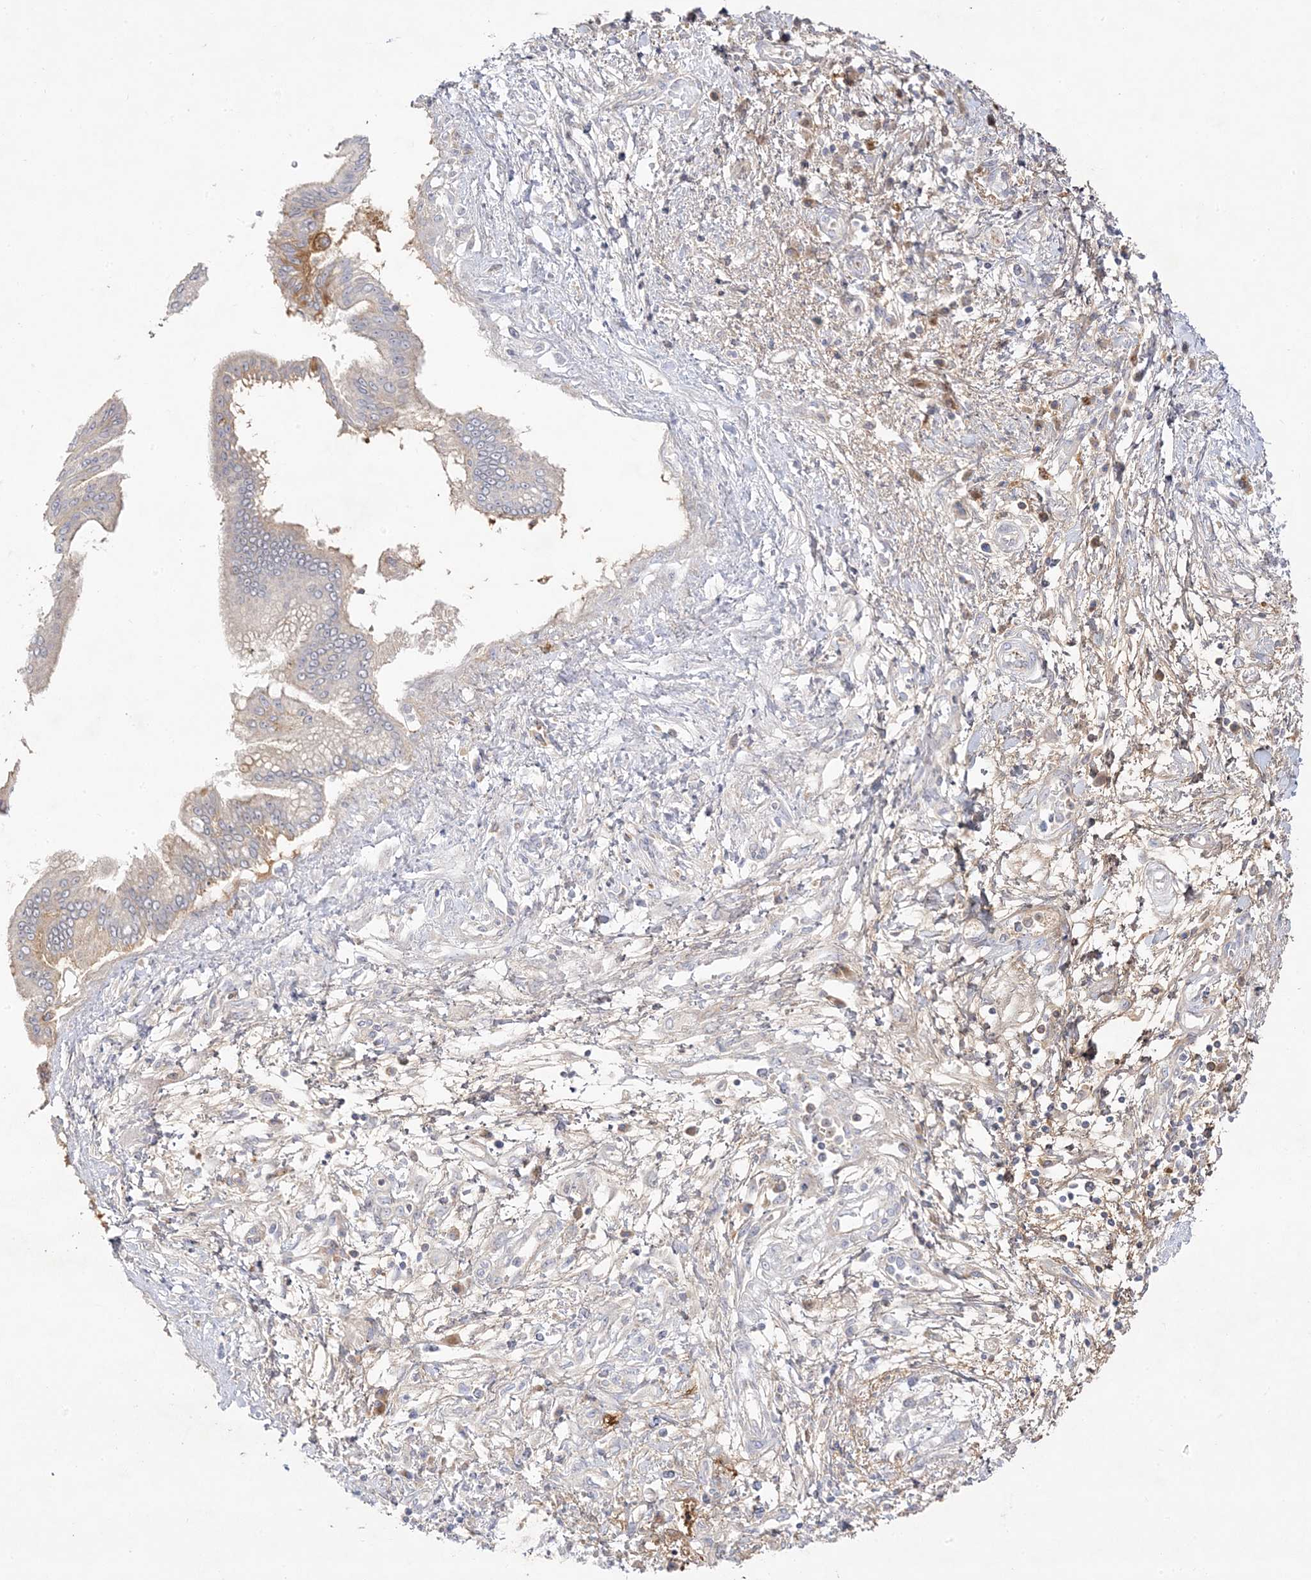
{"staining": {"intensity": "moderate", "quantity": "<25%", "location": "cytoplasmic/membranous"}, "tissue": "pancreatic cancer", "cell_type": "Tumor cells", "image_type": "cancer", "snomed": [{"axis": "morphology", "description": "Adenocarcinoma, NOS"}, {"axis": "topography", "description": "Pancreas"}], "caption": "Protein analysis of pancreatic adenocarcinoma tissue displays moderate cytoplasmic/membranous staining in about <25% of tumor cells.", "gene": "TRANK1", "patient": {"sex": "female", "age": 56}}